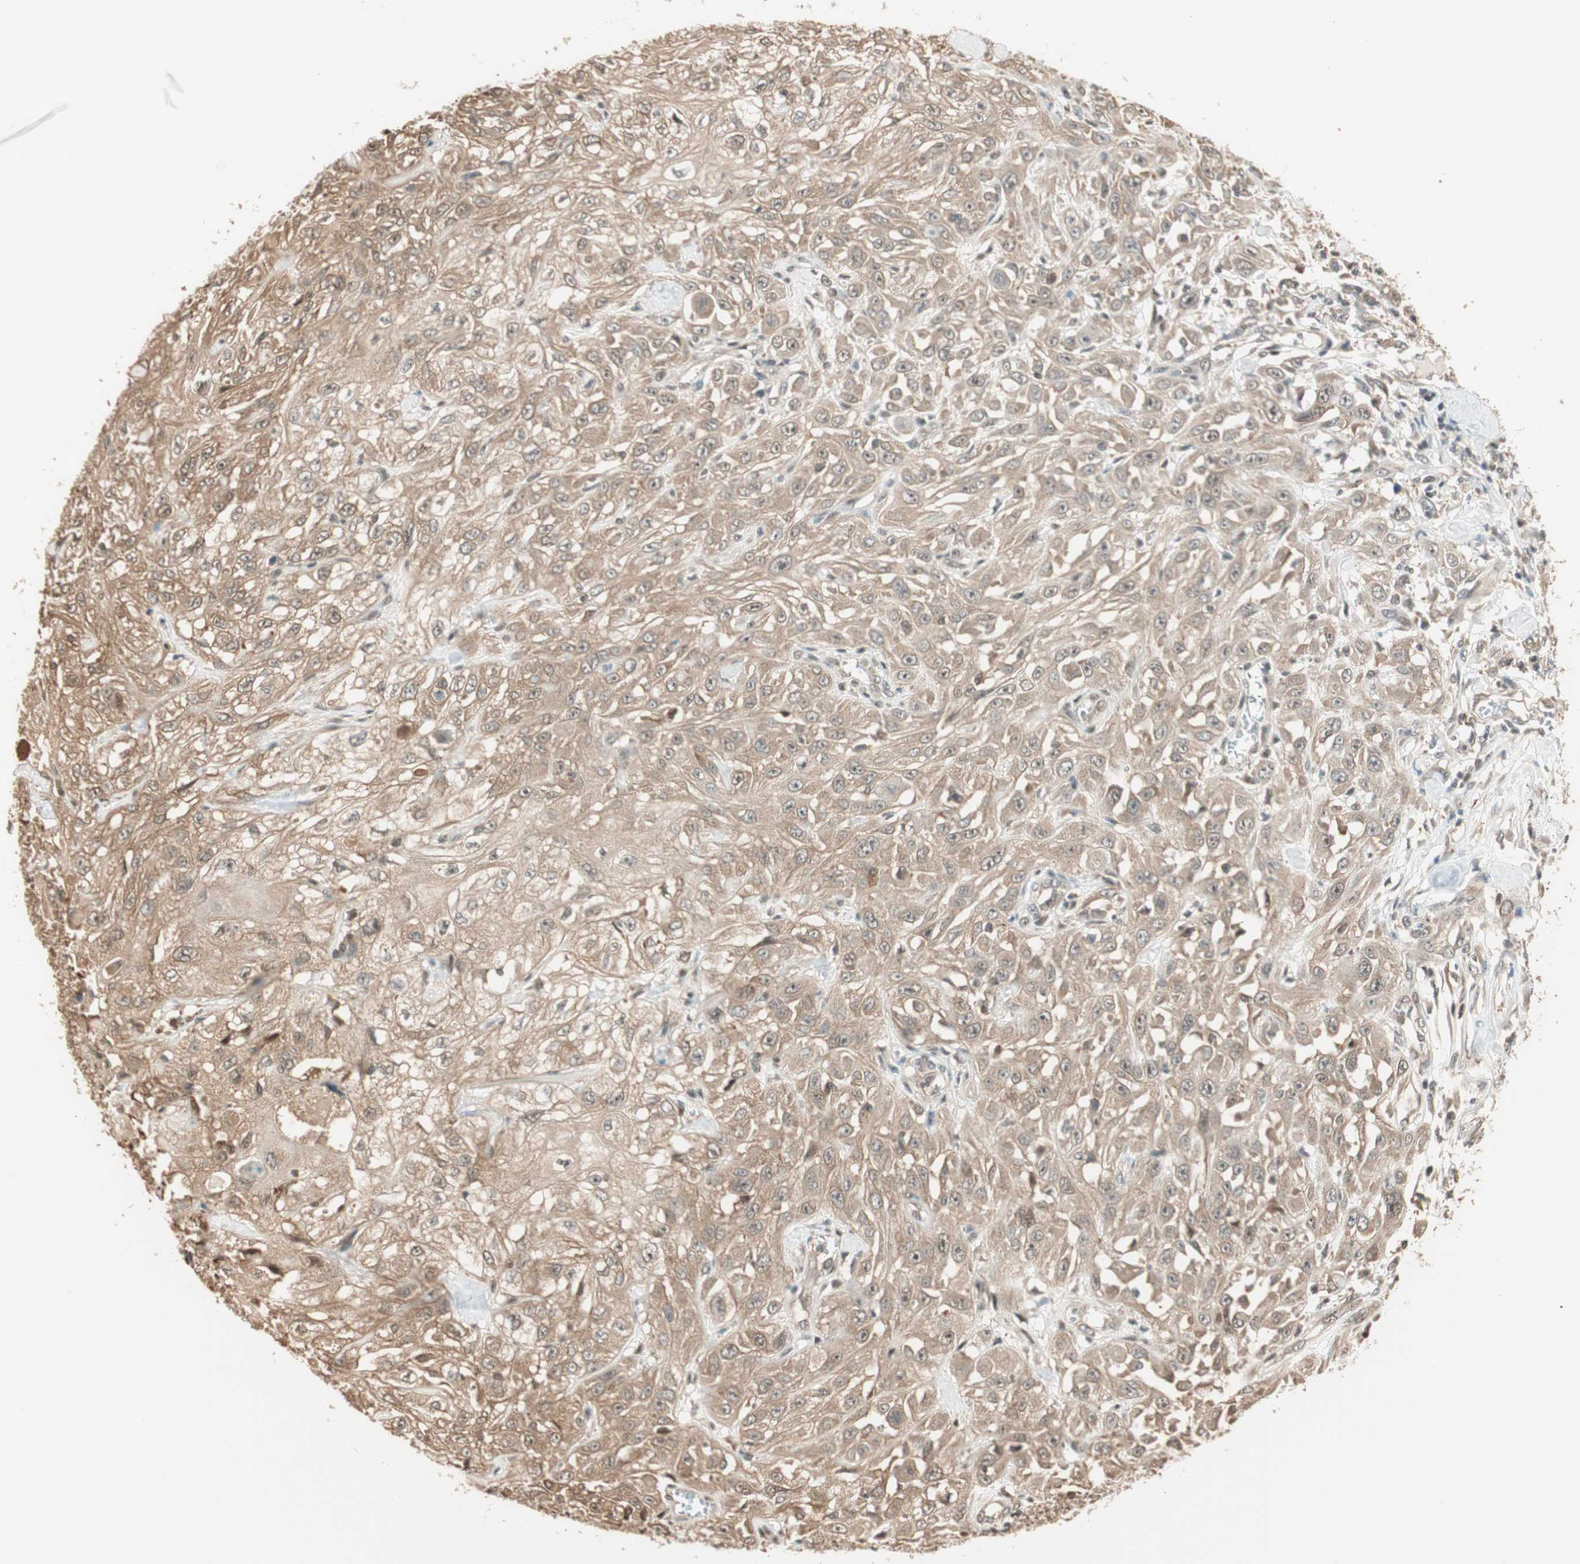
{"staining": {"intensity": "moderate", "quantity": ">75%", "location": "cytoplasmic/membranous"}, "tissue": "skin cancer", "cell_type": "Tumor cells", "image_type": "cancer", "snomed": [{"axis": "morphology", "description": "Squamous cell carcinoma, NOS"}, {"axis": "morphology", "description": "Squamous cell carcinoma, metastatic, NOS"}, {"axis": "topography", "description": "Skin"}, {"axis": "topography", "description": "Lymph node"}], "caption": "A micrograph showing moderate cytoplasmic/membranous expression in about >75% of tumor cells in skin metastatic squamous cell carcinoma, as visualized by brown immunohistochemical staining.", "gene": "ZNF443", "patient": {"sex": "male", "age": 75}}